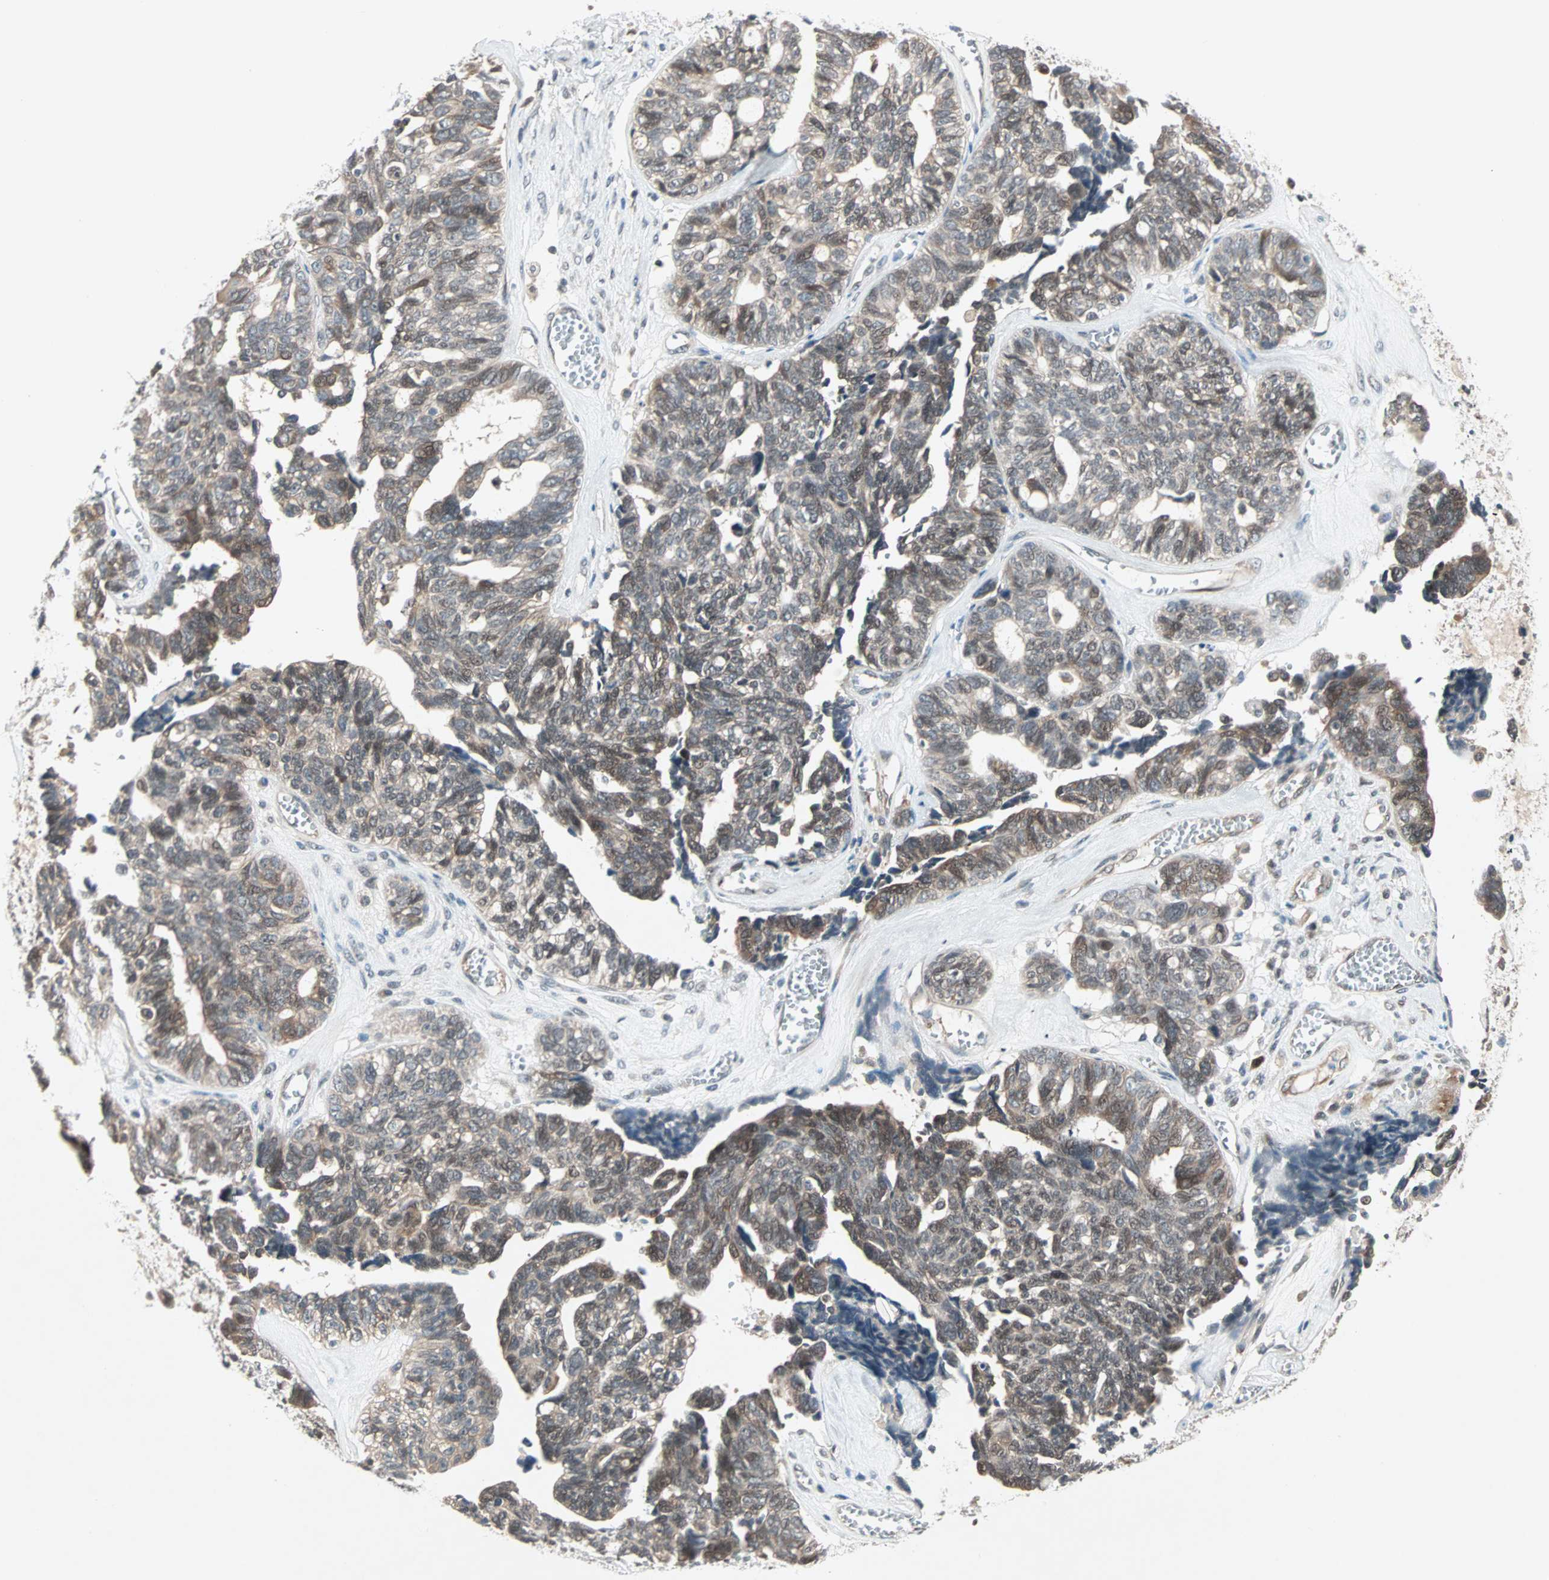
{"staining": {"intensity": "weak", "quantity": "25%-75%", "location": "cytoplasmic/membranous,nuclear"}, "tissue": "ovarian cancer", "cell_type": "Tumor cells", "image_type": "cancer", "snomed": [{"axis": "morphology", "description": "Cystadenocarcinoma, serous, NOS"}, {"axis": "topography", "description": "Ovary"}], "caption": "Immunohistochemical staining of human ovarian cancer (serous cystadenocarcinoma) reveals low levels of weak cytoplasmic/membranous and nuclear expression in about 25%-75% of tumor cells.", "gene": "PGBD1", "patient": {"sex": "female", "age": 79}}